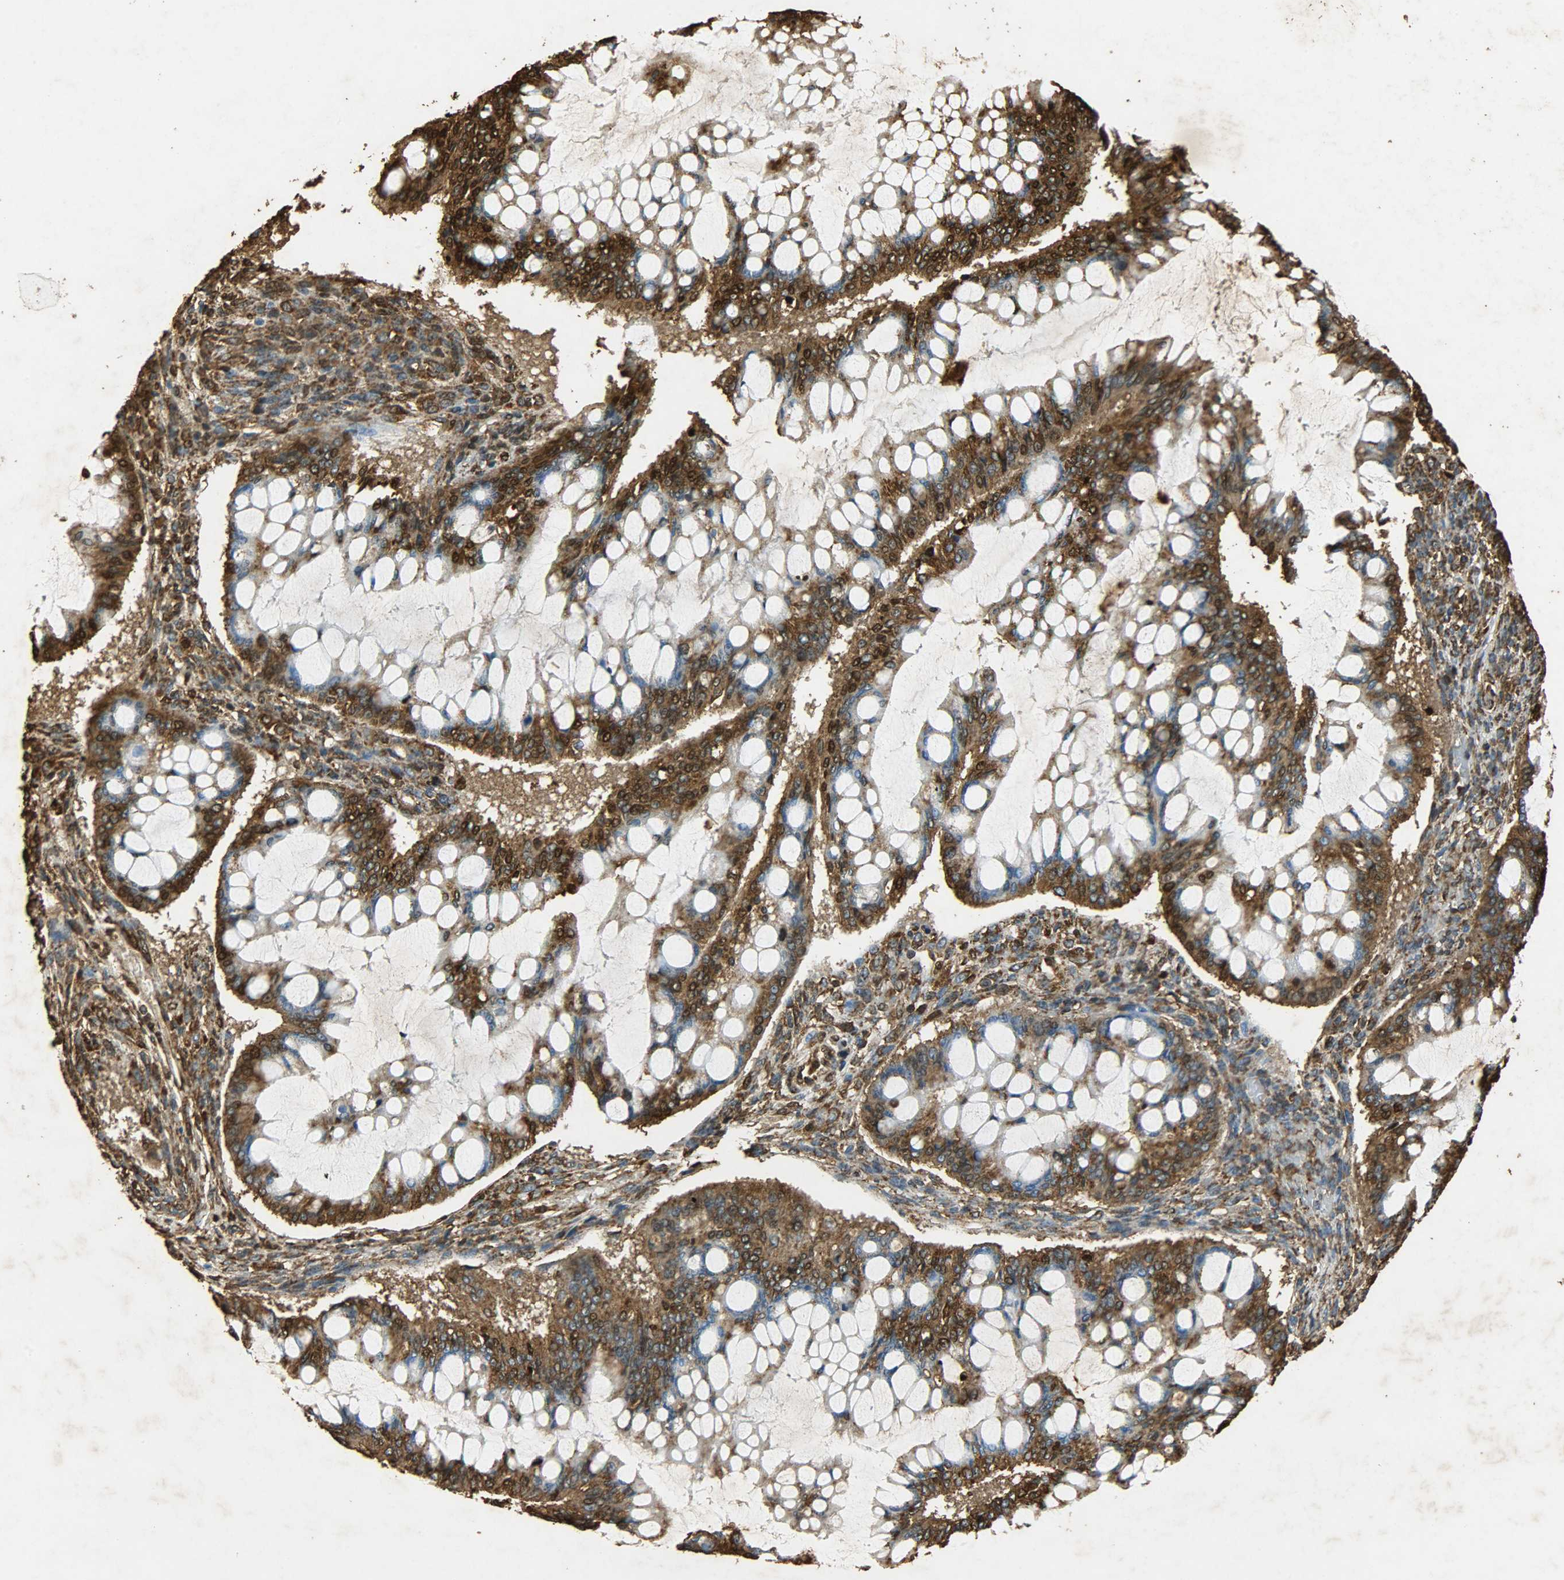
{"staining": {"intensity": "strong", "quantity": ">75%", "location": "cytoplasmic/membranous,nuclear"}, "tissue": "ovarian cancer", "cell_type": "Tumor cells", "image_type": "cancer", "snomed": [{"axis": "morphology", "description": "Cystadenocarcinoma, mucinous, NOS"}, {"axis": "topography", "description": "Ovary"}], "caption": "Immunohistochemistry (IHC) histopathology image of neoplastic tissue: mucinous cystadenocarcinoma (ovarian) stained using IHC exhibits high levels of strong protein expression localized specifically in the cytoplasmic/membranous and nuclear of tumor cells, appearing as a cytoplasmic/membranous and nuclear brown color.", "gene": "HSP90B1", "patient": {"sex": "female", "age": 73}}